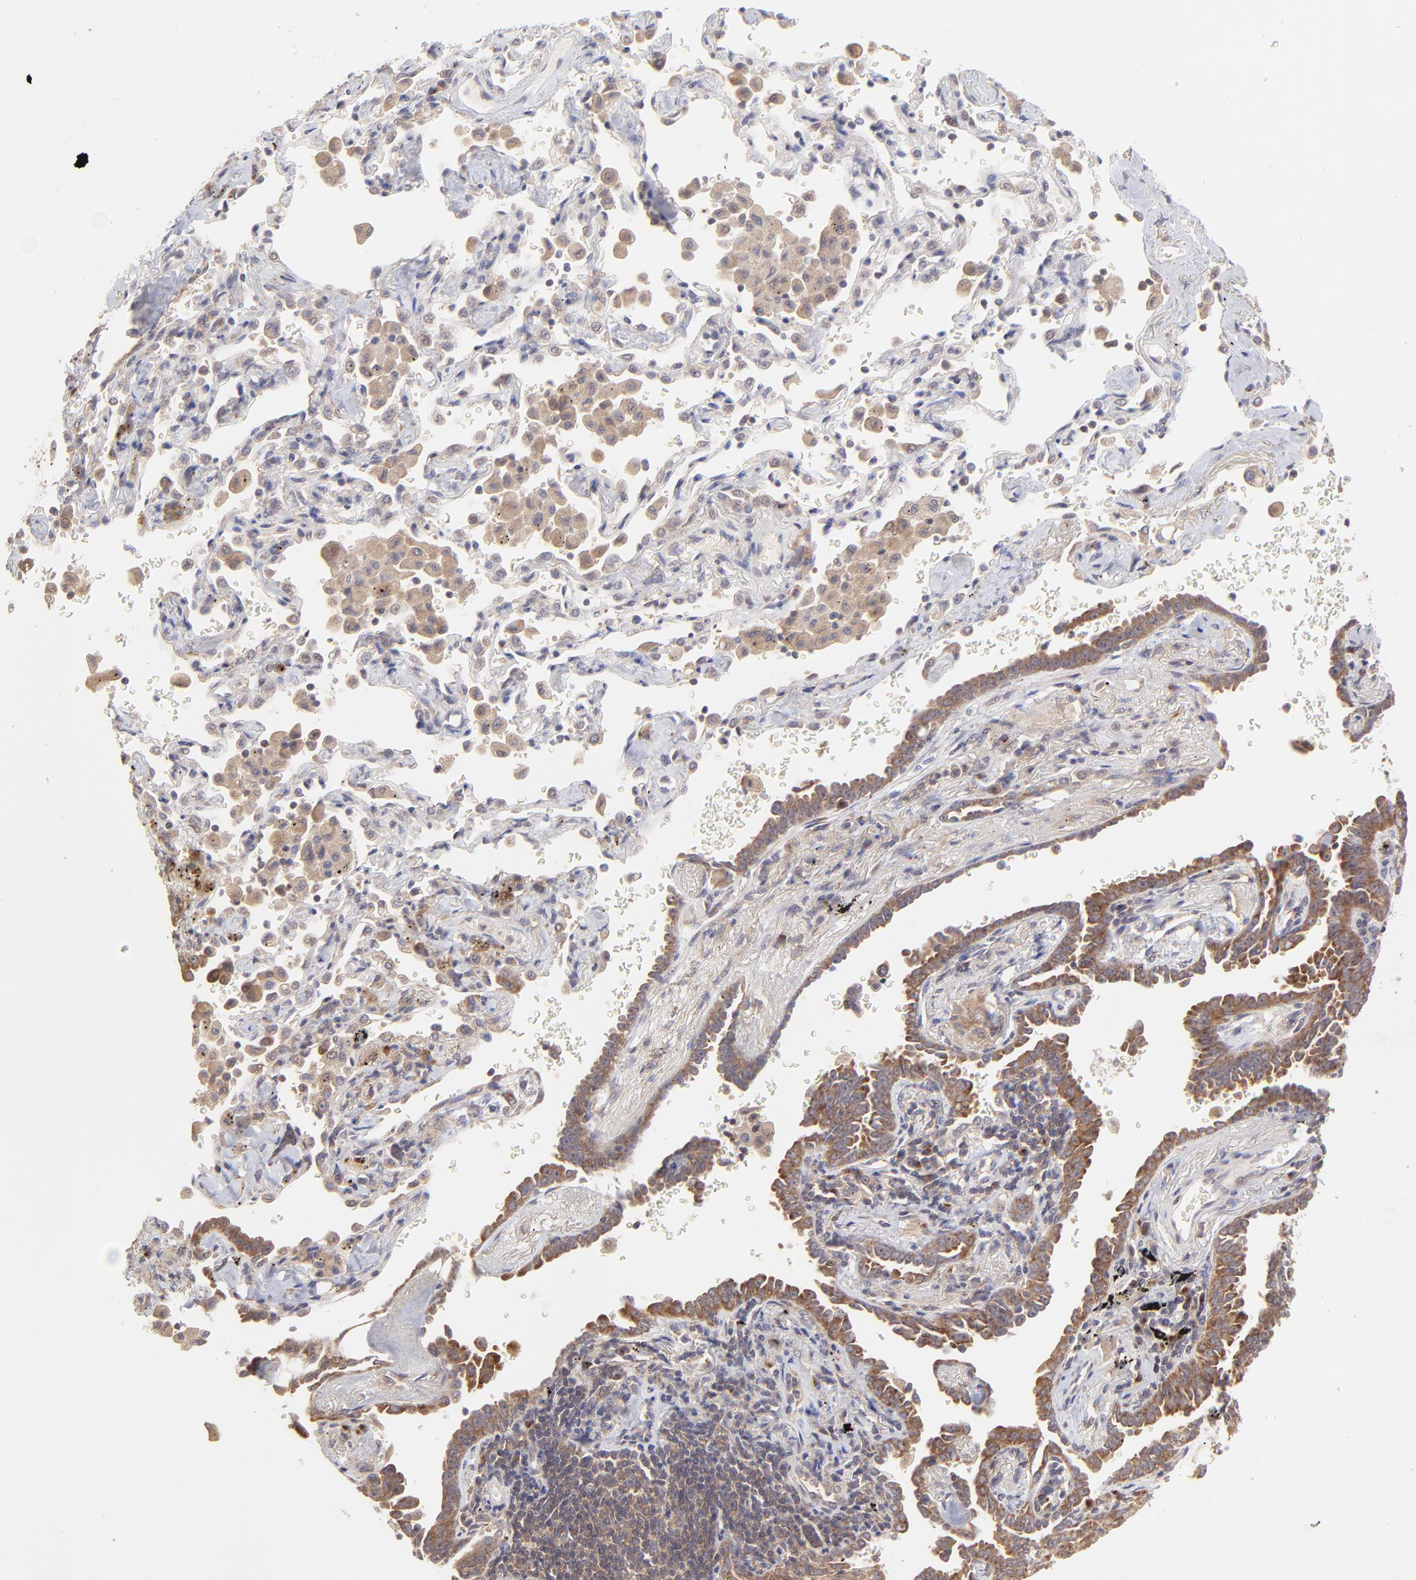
{"staining": {"intensity": "moderate", "quantity": ">75%", "location": "cytoplasmic/membranous"}, "tissue": "lung cancer", "cell_type": "Tumor cells", "image_type": "cancer", "snomed": [{"axis": "morphology", "description": "Adenocarcinoma, NOS"}, {"axis": "topography", "description": "Lung"}], "caption": "Lung adenocarcinoma stained with a protein marker shows moderate staining in tumor cells.", "gene": "TNRC6B", "patient": {"sex": "female", "age": 64}}